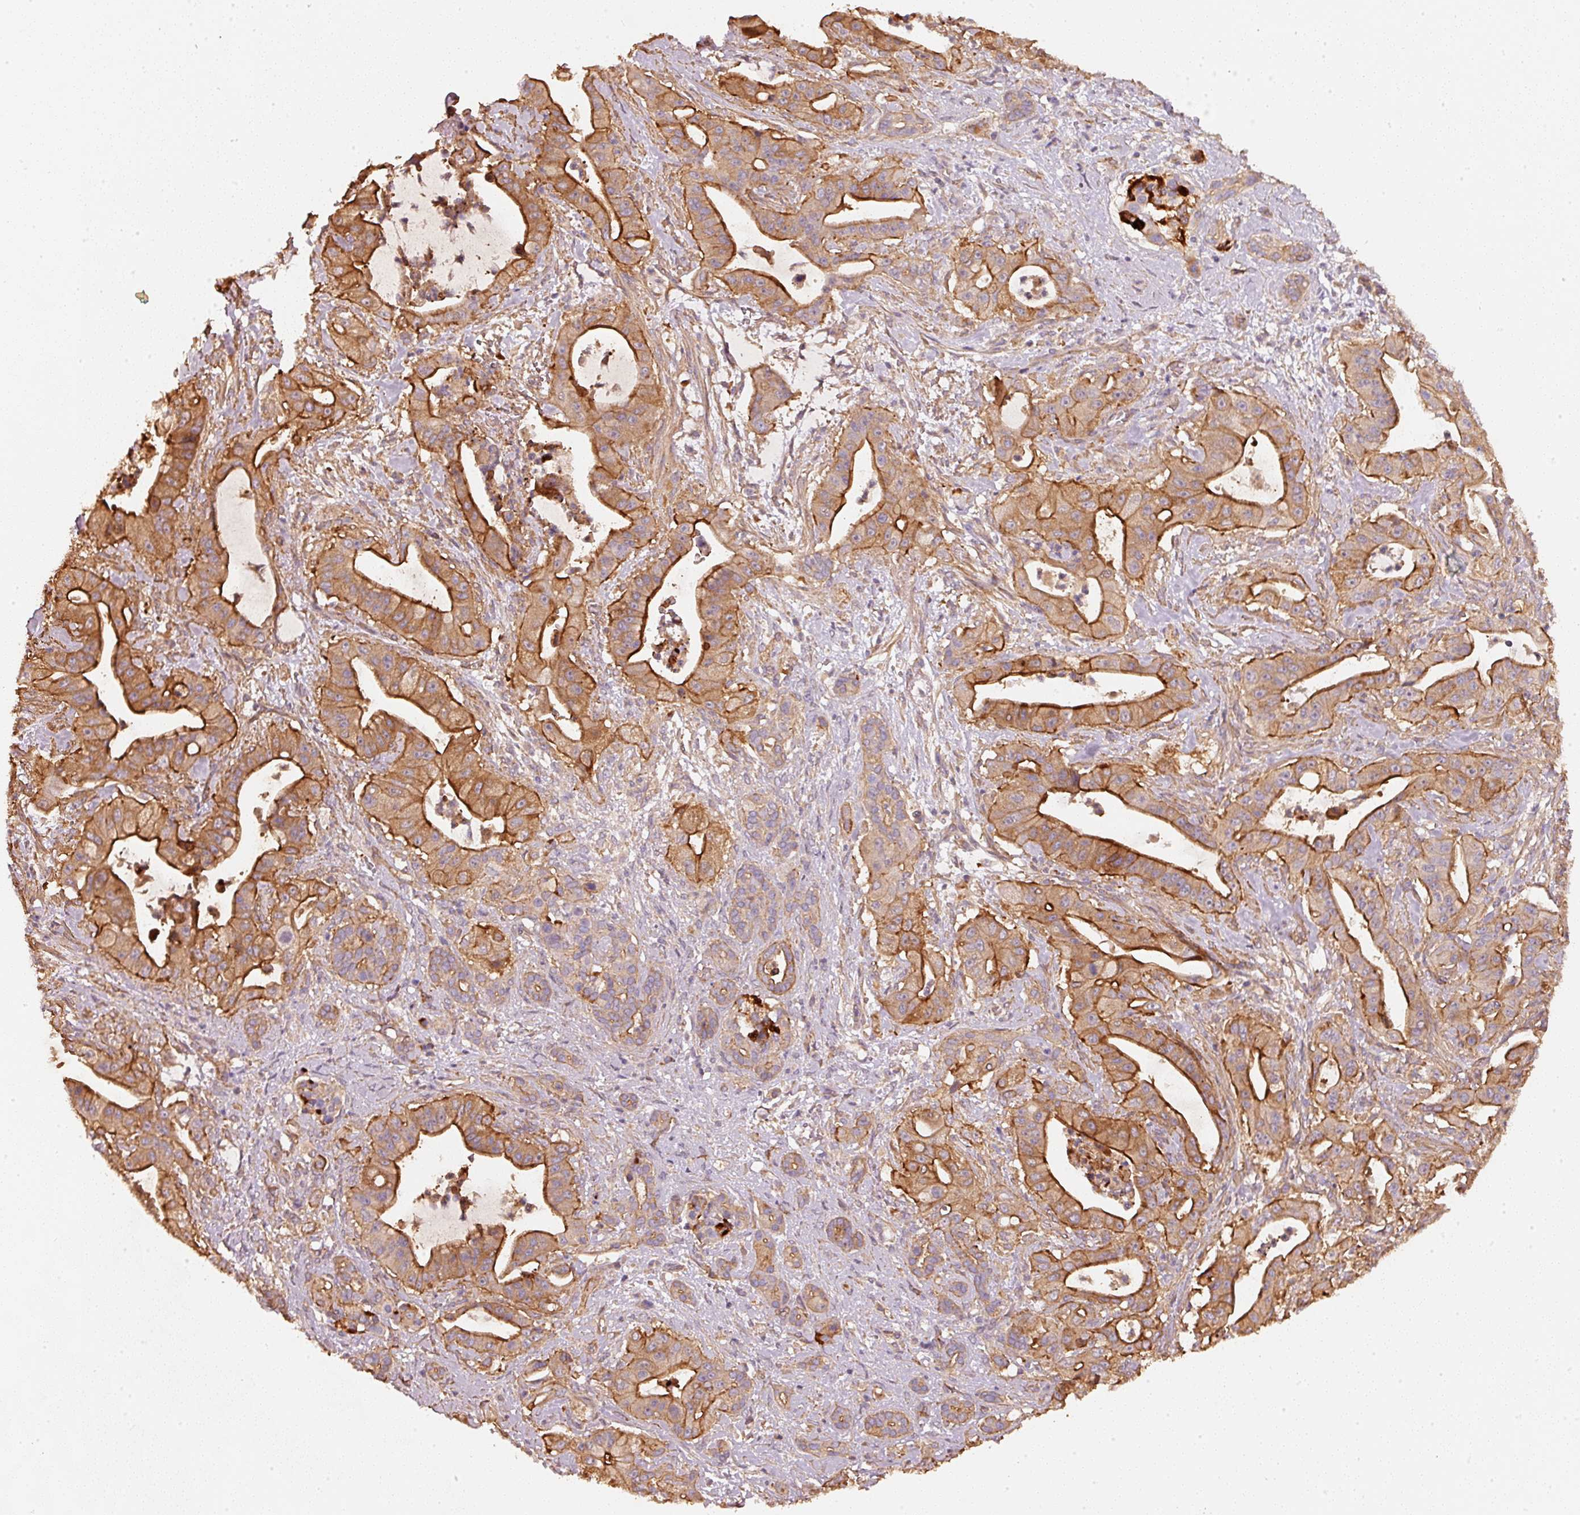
{"staining": {"intensity": "strong", "quantity": ">75%", "location": "cytoplasmic/membranous"}, "tissue": "pancreatic cancer", "cell_type": "Tumor cells", "image_type": "cancer", "snomed": [{"axis": "morphology", "description": "Adenocarcinoma, NOS"}, {"axis": "topography", "description": "Pancreas"}], "caption": "A brown stain highlights strong cytoplasmic/membranous expression of a protein in human pancreatic cancer (adenocarcinoma) tumor cells. The staining was performed using DAB (3,3'-diaminobenzidine) to visualize the protein expression in brown, while the nuclei were stained in blue with hematoxylin (Magnification: 20x).", "gene": "CEP95", "patient": {"sex": "male", "age": 57}}